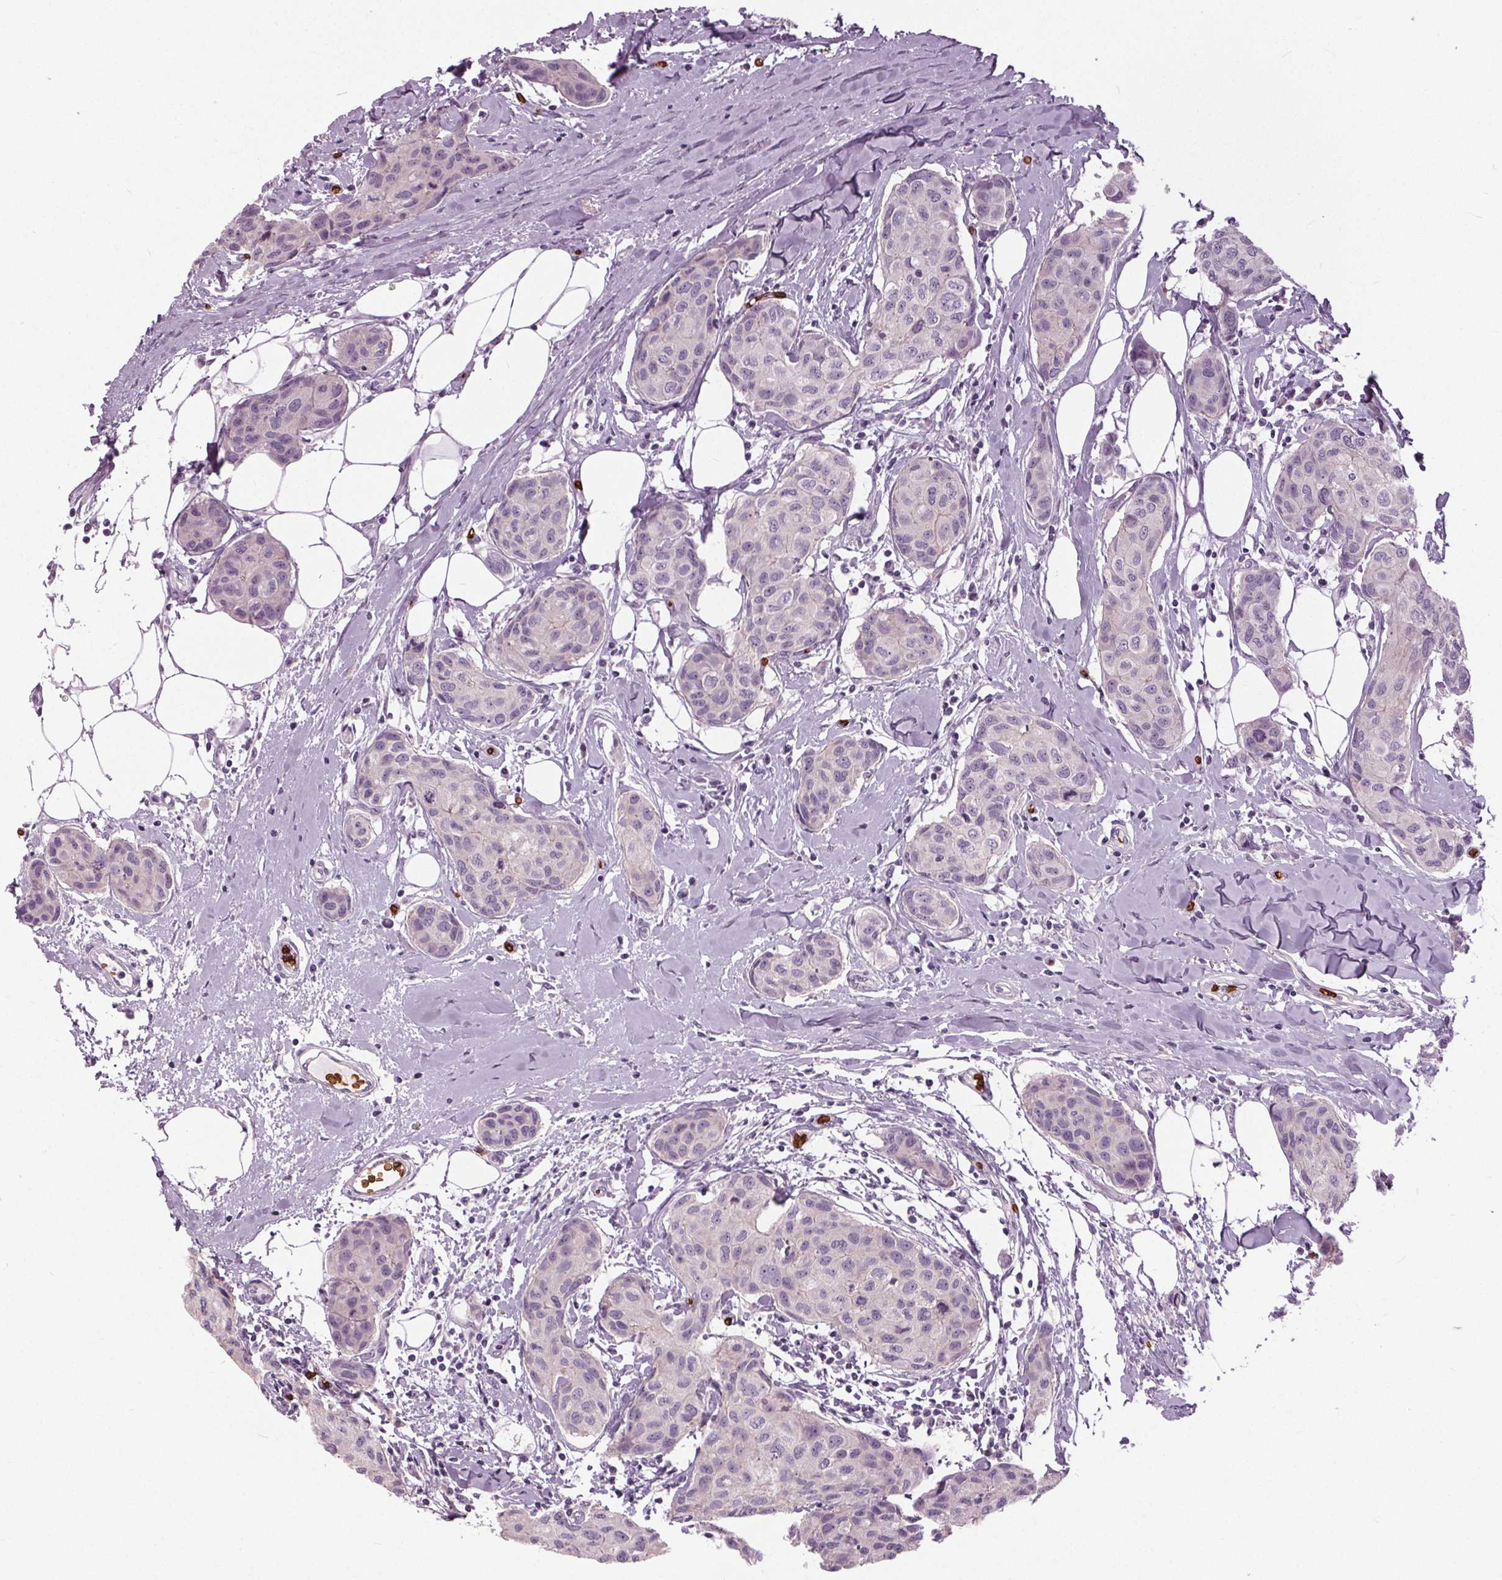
{"staining": {"intensity": "negative", "quantity": "none", "location": "none"}, "tissue": "breast cancer", "cell_type": "Tumor cells", "image_type": "cancer", "snomed": [{"axis": "morphology", "description": "Duct carcinoma"}, {"axis": "topography", "description": "Breast"}], "caption": "Breast infiltrating ductal carcinoma was stained to show a protein in brown. There is no significant staining in tumor cells.", "gene": "SLC4A1", "patient": {"sex": "female", "age": 80}}